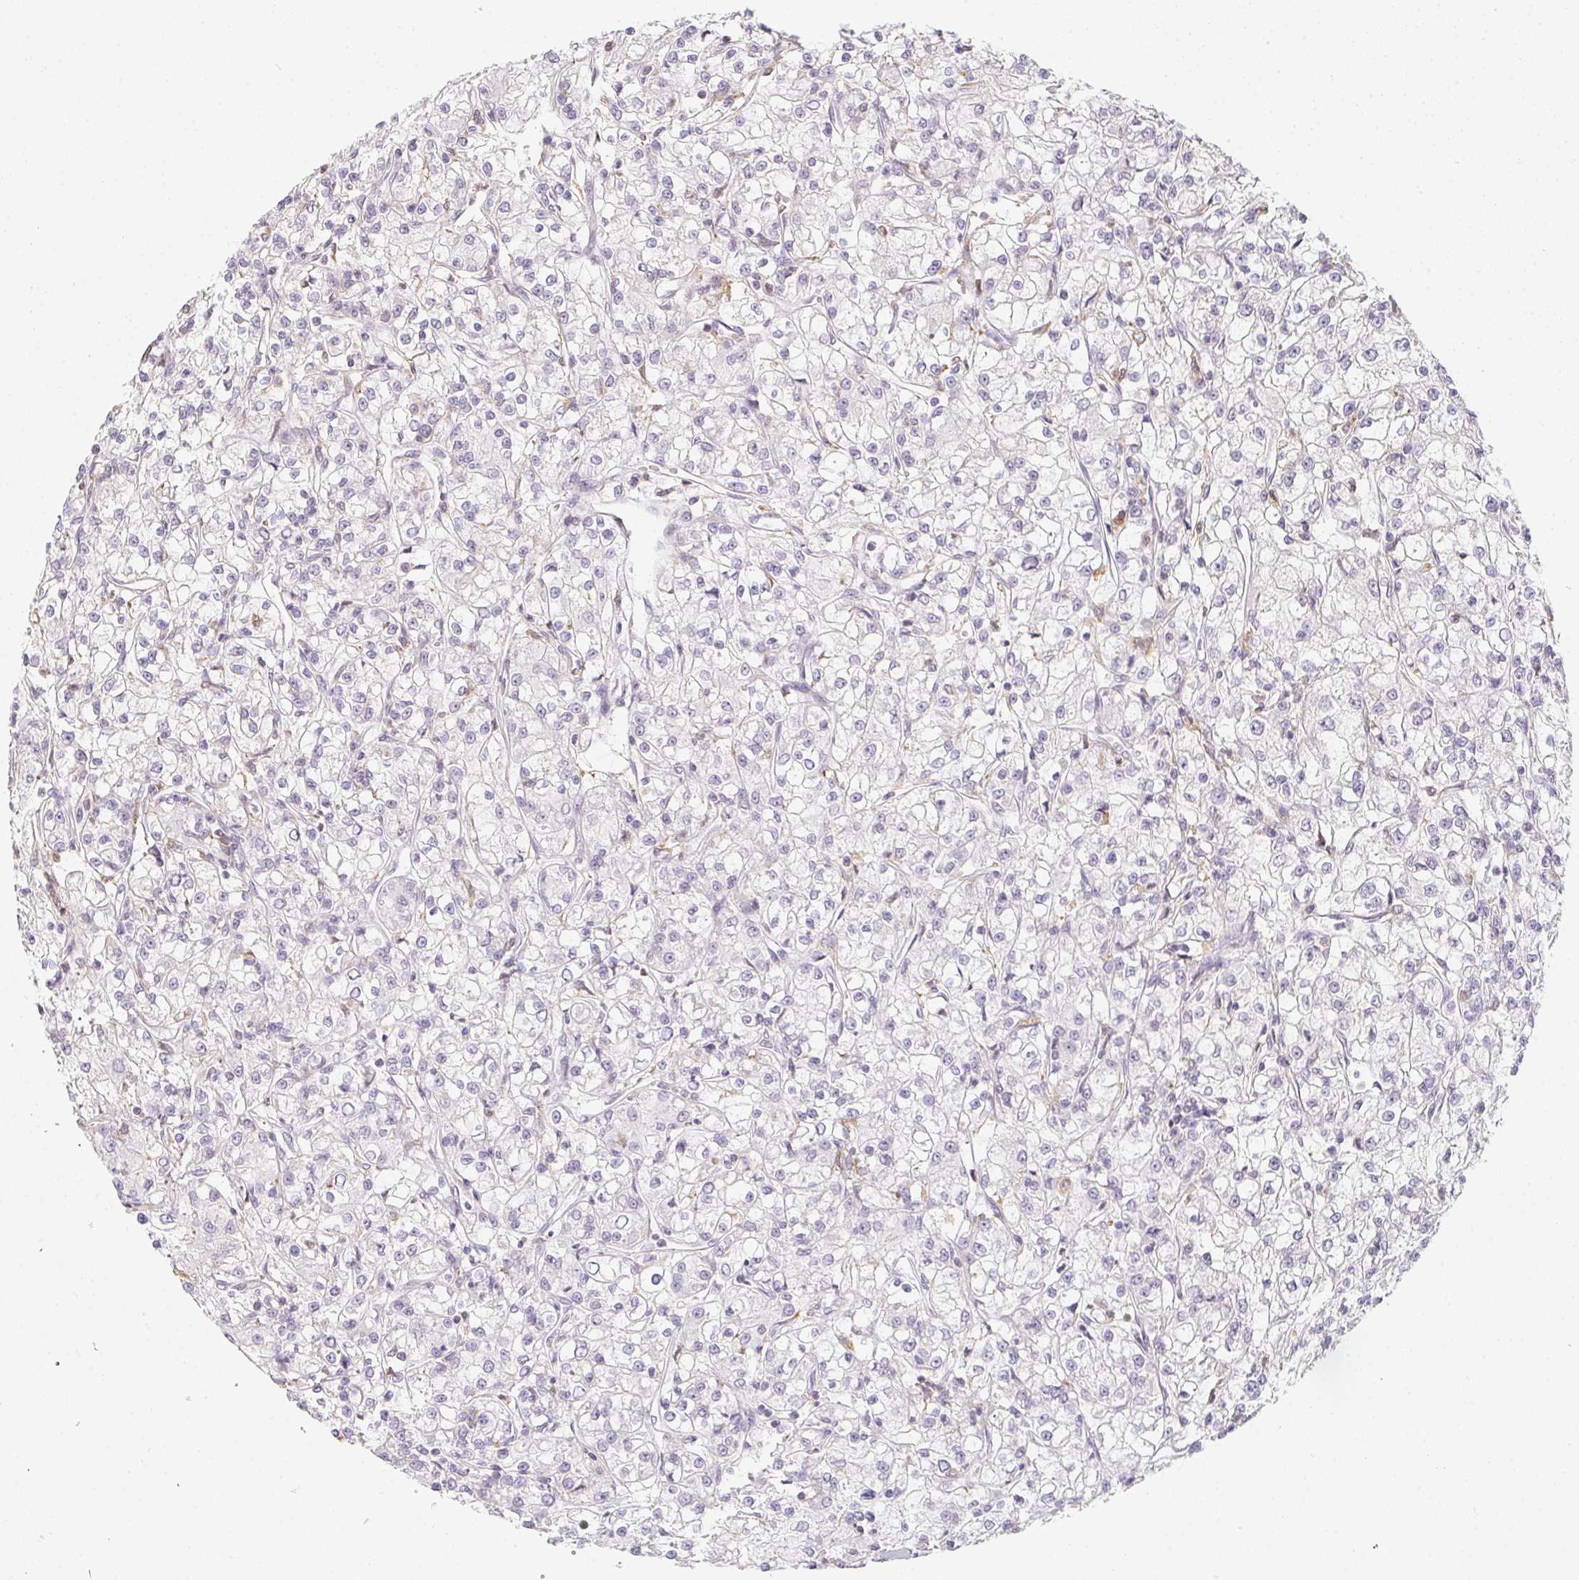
{"staining": {"intensity": "negative", "quantity": "none", "location": "none"}, "tissue": "renal cancer", "cell_type": "Tumor cells", "image_type": "cancer", "snomed": [{"axis": "morphology", "description": "Adenocarcinoma, NOS"}, {"axis": "topography", "description": "Kidney"}], "caption": "High power microscopy photomicrograph of an immunohistochemistry (IHC) histopathology image of adenocarcinoma (renal), revealing no significant expression in tumor cells. Nuclei are stained in blue.", "gene": "SOAT1", "patient": {"sex": "female", "age": 59}}